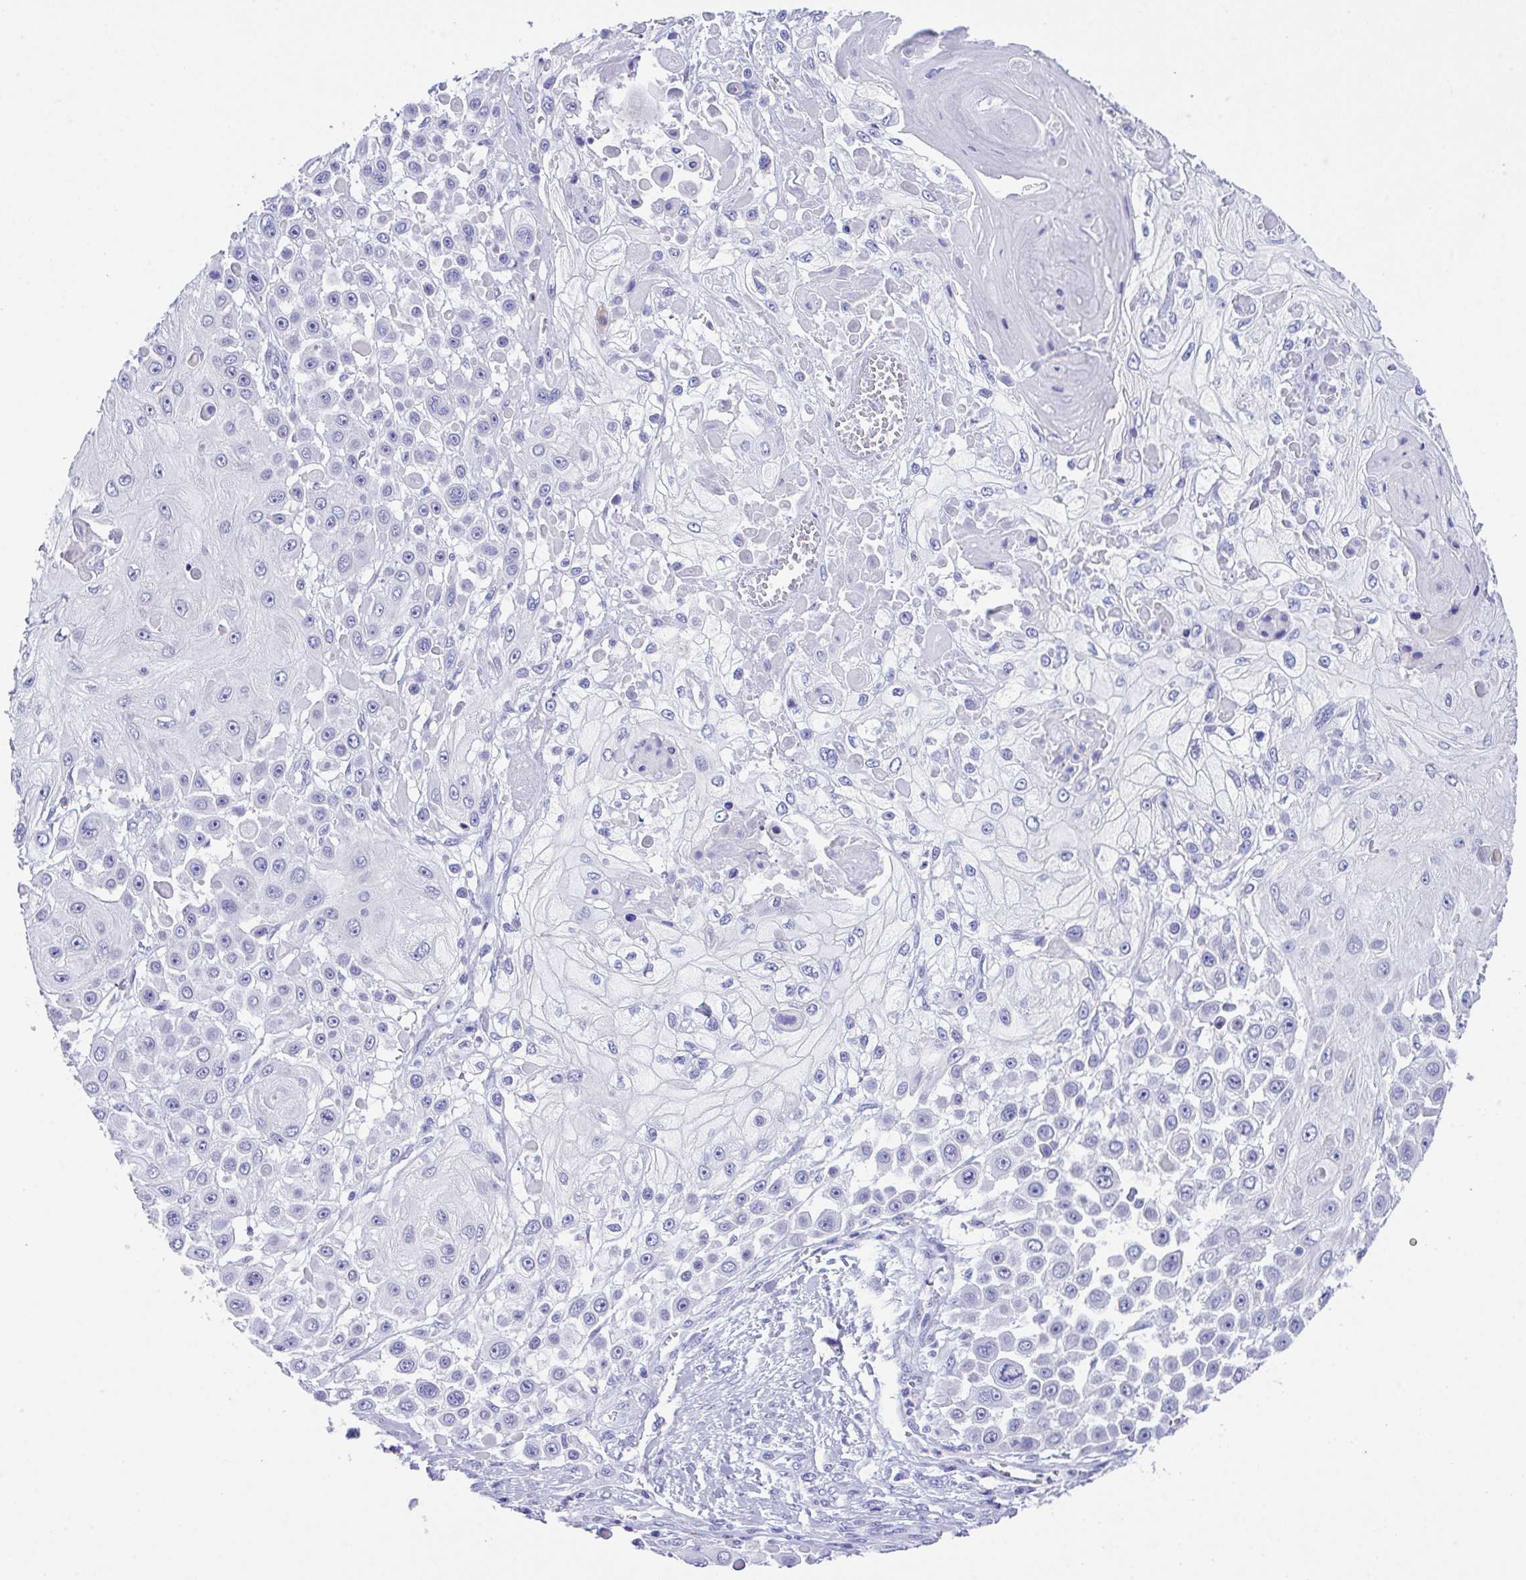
{"staining": {"intensity": "negative", "quantity": "none", "location": "none"}, "tissue": "skin cancer", "cell_type": "Tumor cells", "image_type": "cancer", "snomed": [{"axis": "morphology", "description": "Squamous cell carcinoma, NOS"}, {"axis": "topography", "description": "Skin"}], "caption": "Tumor cells are negative for protein expression in human skin squamous cell carcinoma.", "gene": "HOXB4", "patient": {"sex": "male", "age": 67}}